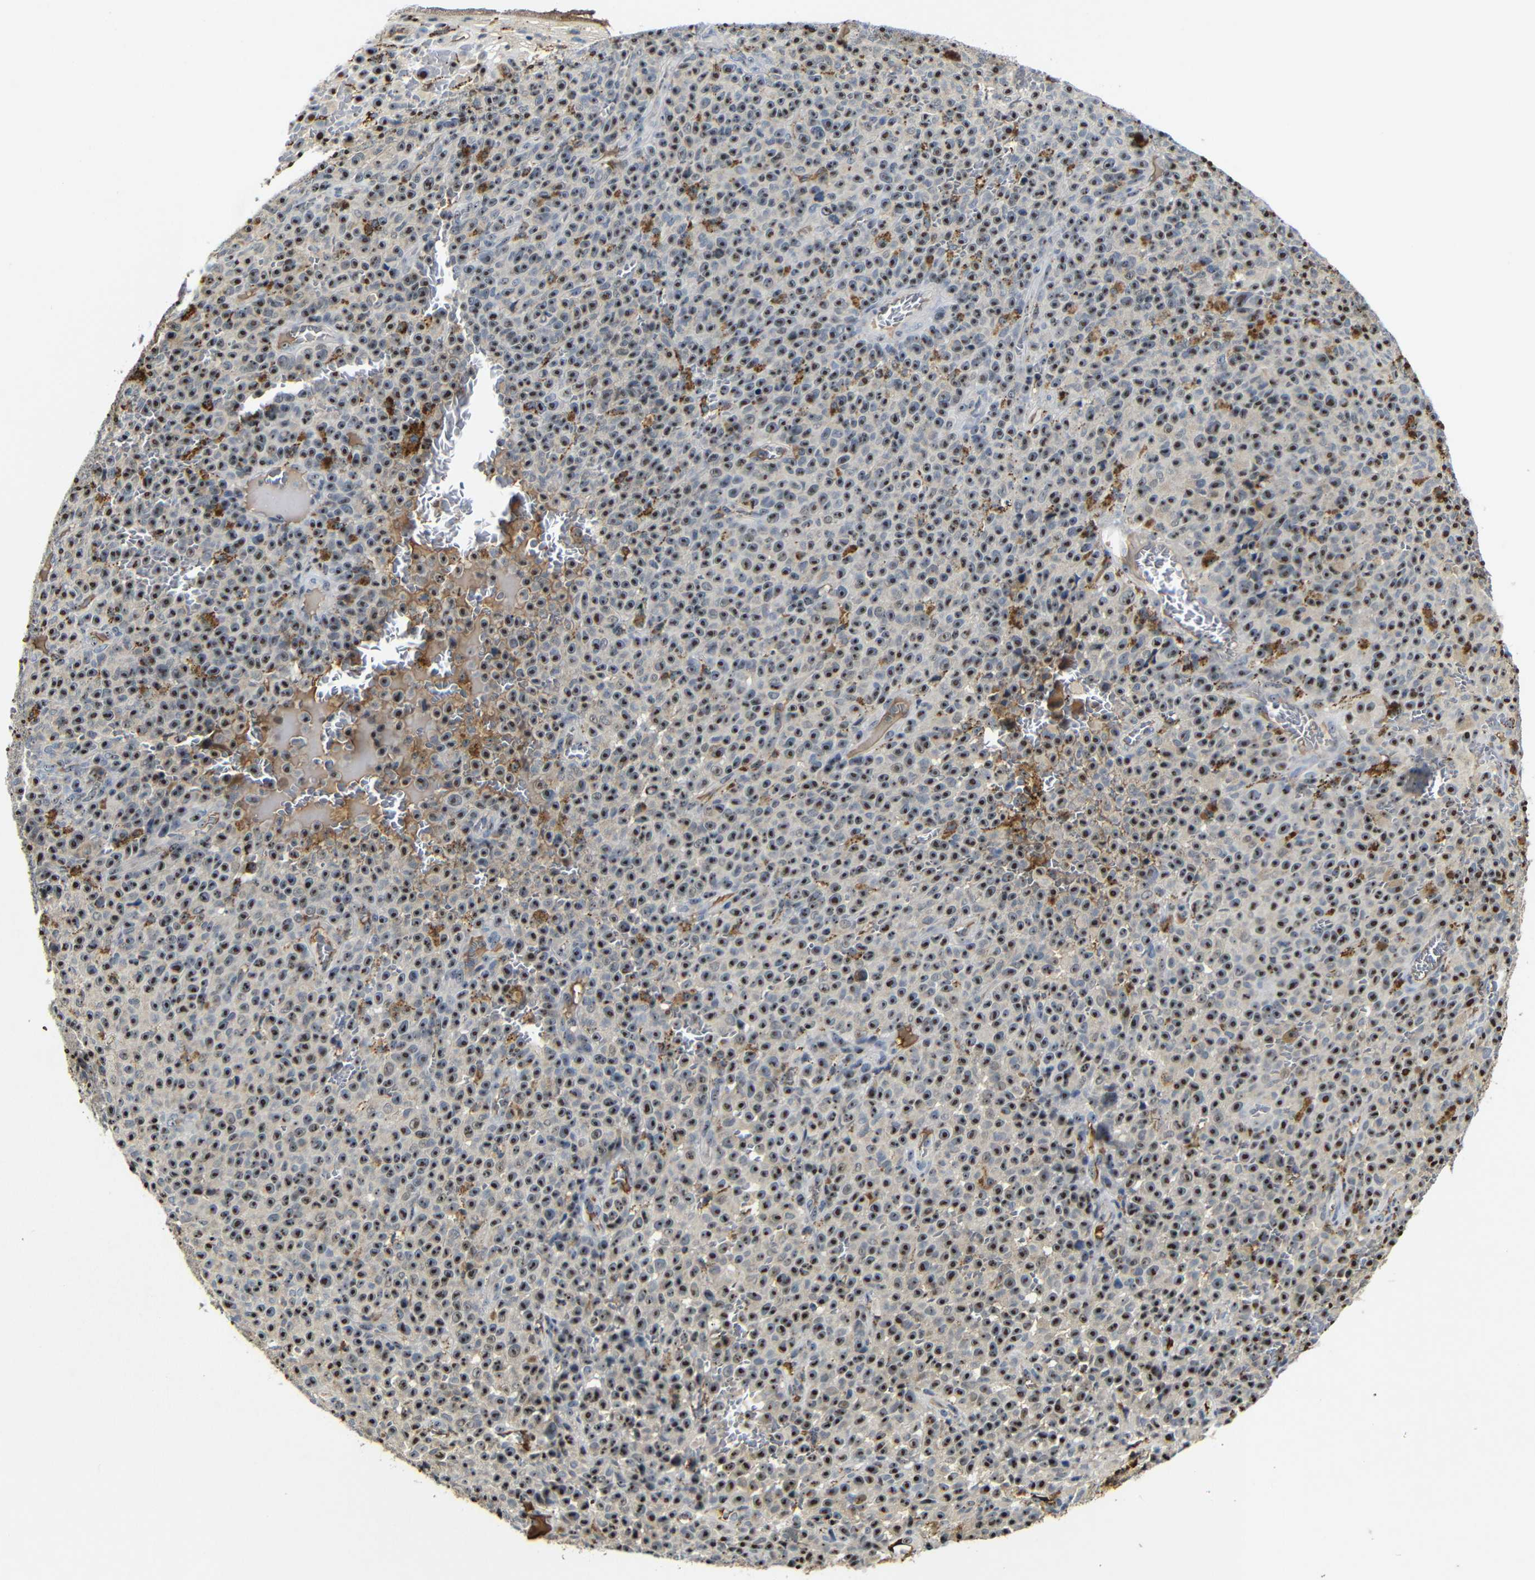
{"staining": {"intensity": "strong", "quantity": ">75%", "location": "nuclear"}, "tissue": "melanoma", "cell_type": "Tumor cells", "image_type": "cancer", "snomed": [{"axis": "morphology", "description": "Malignant melanoma, NOS"}, {"axis": "topography", "description": "Skin"}], "caption": "Strong nuclear protein staining is present in approximately >75% of tumor cells in malignant melanoma. (DAB (3,3'-diaminobenzidine) = brown stain, brightfield microscopy at high magnification).", "gene": "MYC", "patient": {"sex": "female", "age": 82}}